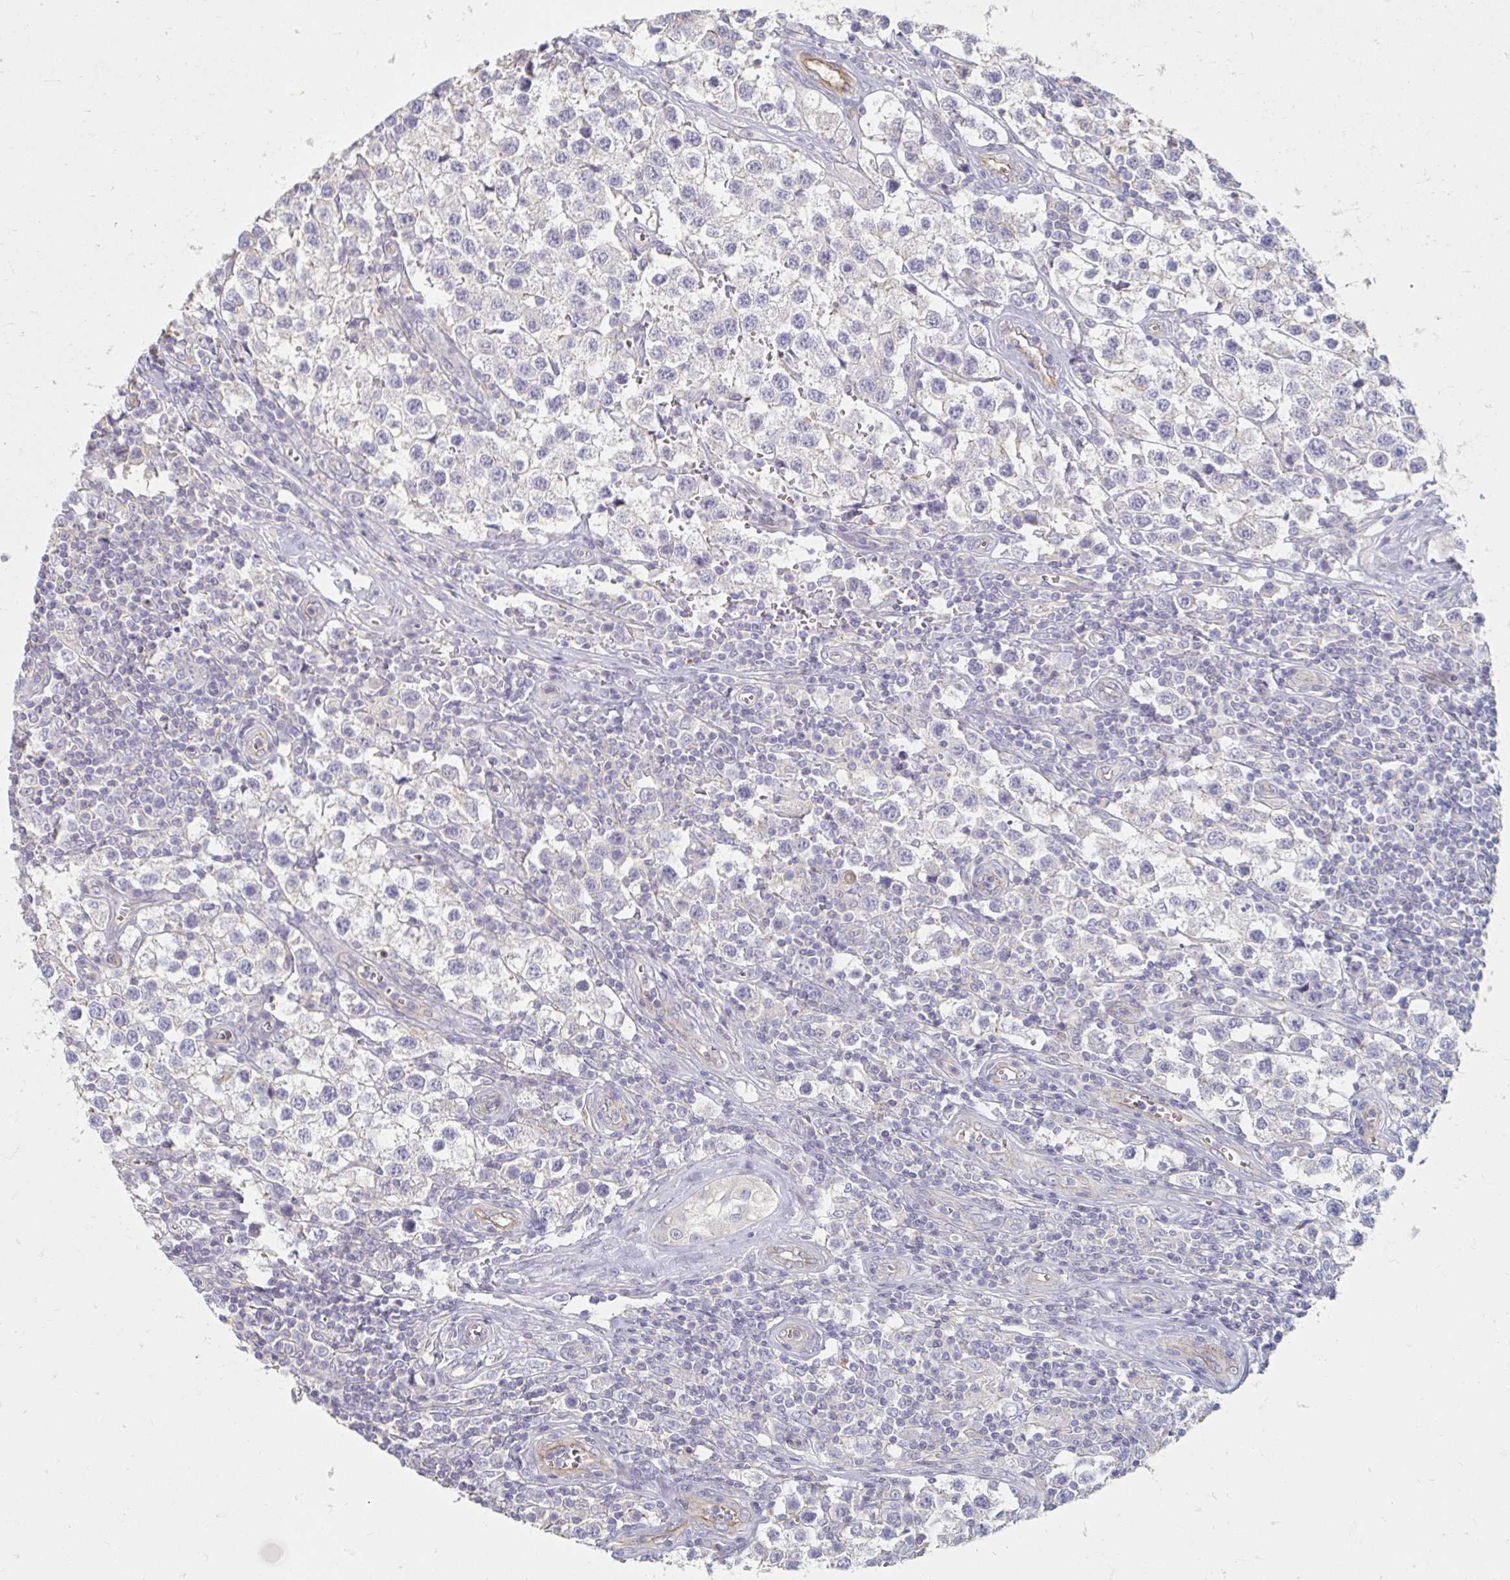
{"staining": {"intensity": "negative", "quantity": "none", "location": "none"}, "tissue": "testis cancer", "cell_type": "Tumor cells", "image_type": "cancer", "snomed": [{"axis": "morphology", "description": "Seminoma, NOS"}, {"axis": "topography", "description": "Testis"}], "caption": "This is a image of IHC staining of testis cancer (seminoma), which shows no positivity in tumor cells.", "gene": "MYLK2", "patient": {"sex": "male", "age": 34}}